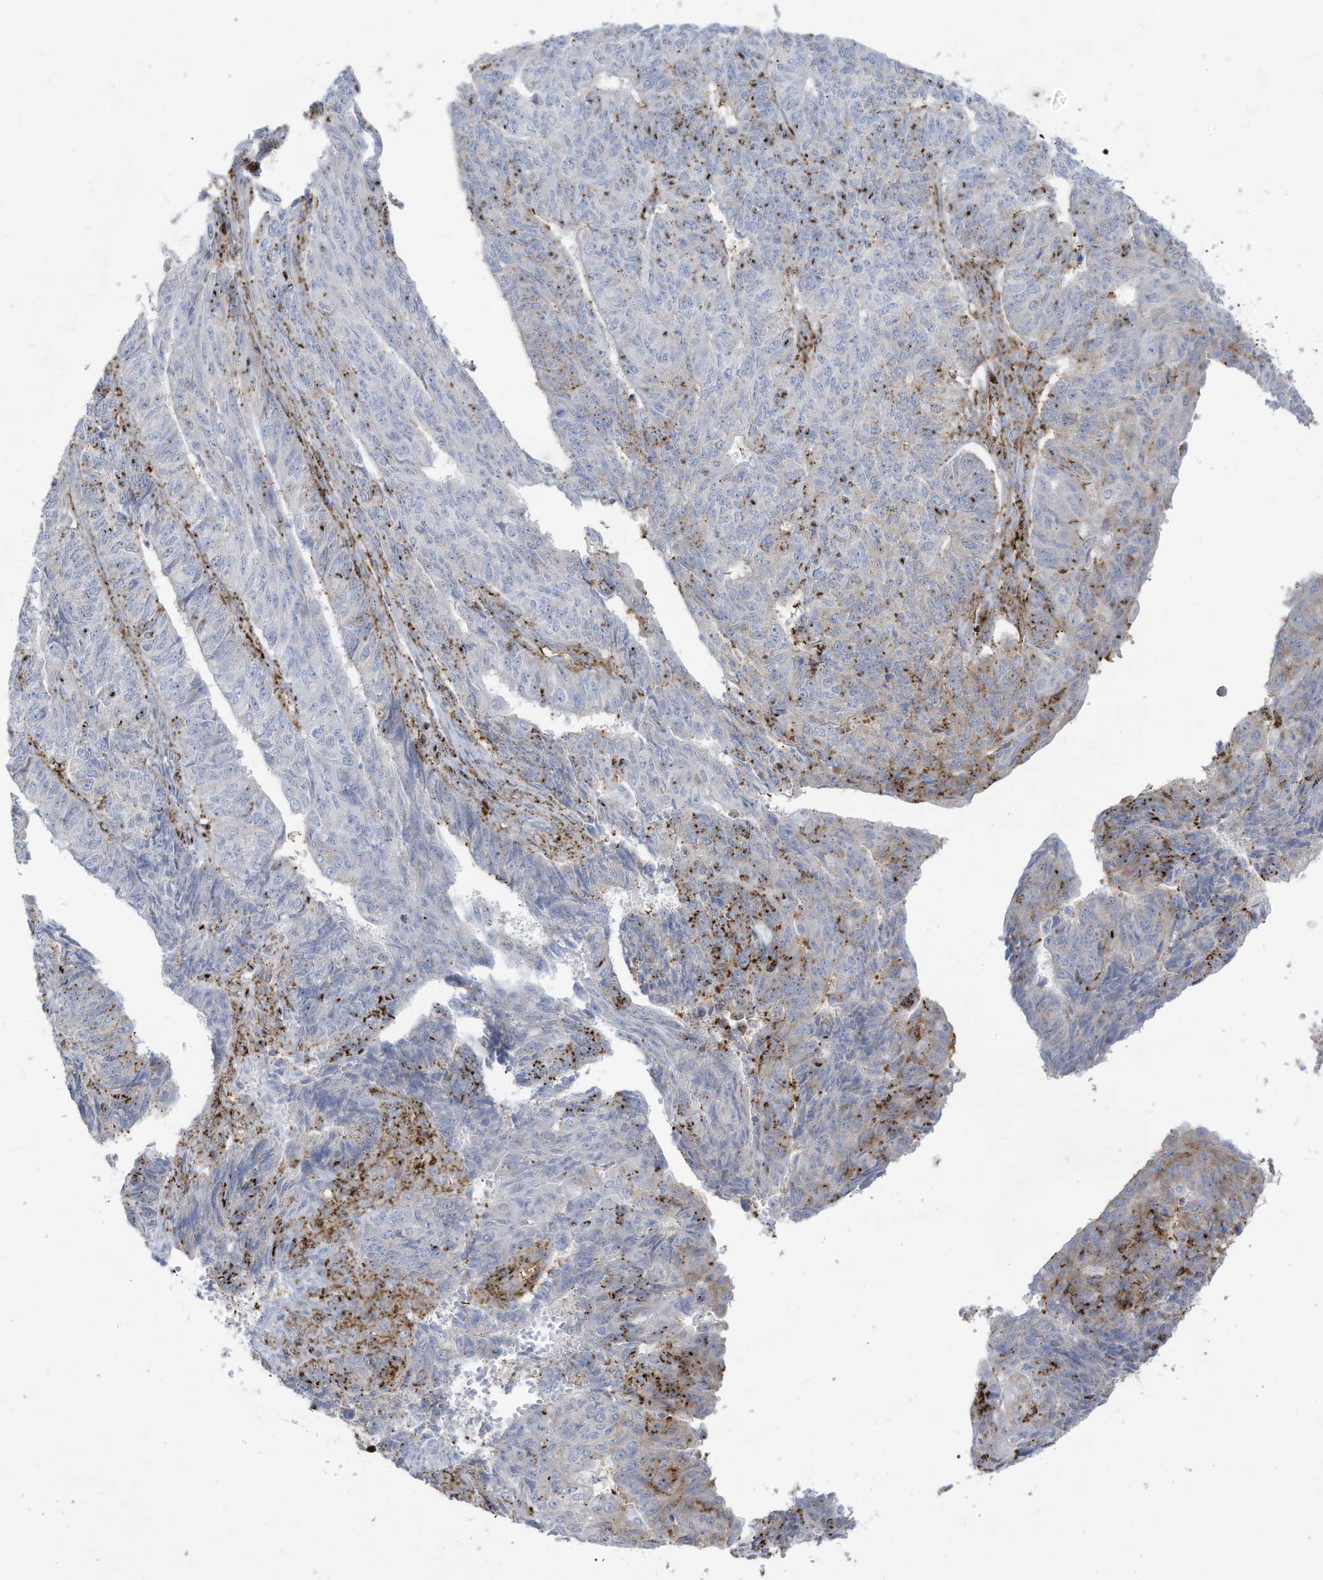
{"staining": {"intensity": "moderate", "quantity": "<25%", "location": "cytoplasmic/membranous"}, "tissue": "endometrial cancer", "cell_type": "Tumor cells", "image_type": "cancer", "snomed": [{"axis": "morphology", "description": "Adenocarcinoma, NOS"}, {"axis": "topography", "description": "Endometrium"}], "caption": "There is low levels of moderate cytoplasmic/membranous staining in tumor cells of endometrial adenocarcinoma, as demonstrated by immunohistochemical staining (brown color).", "gene": "THNSL2", "patient": {"sex": "female", "age": 32}}